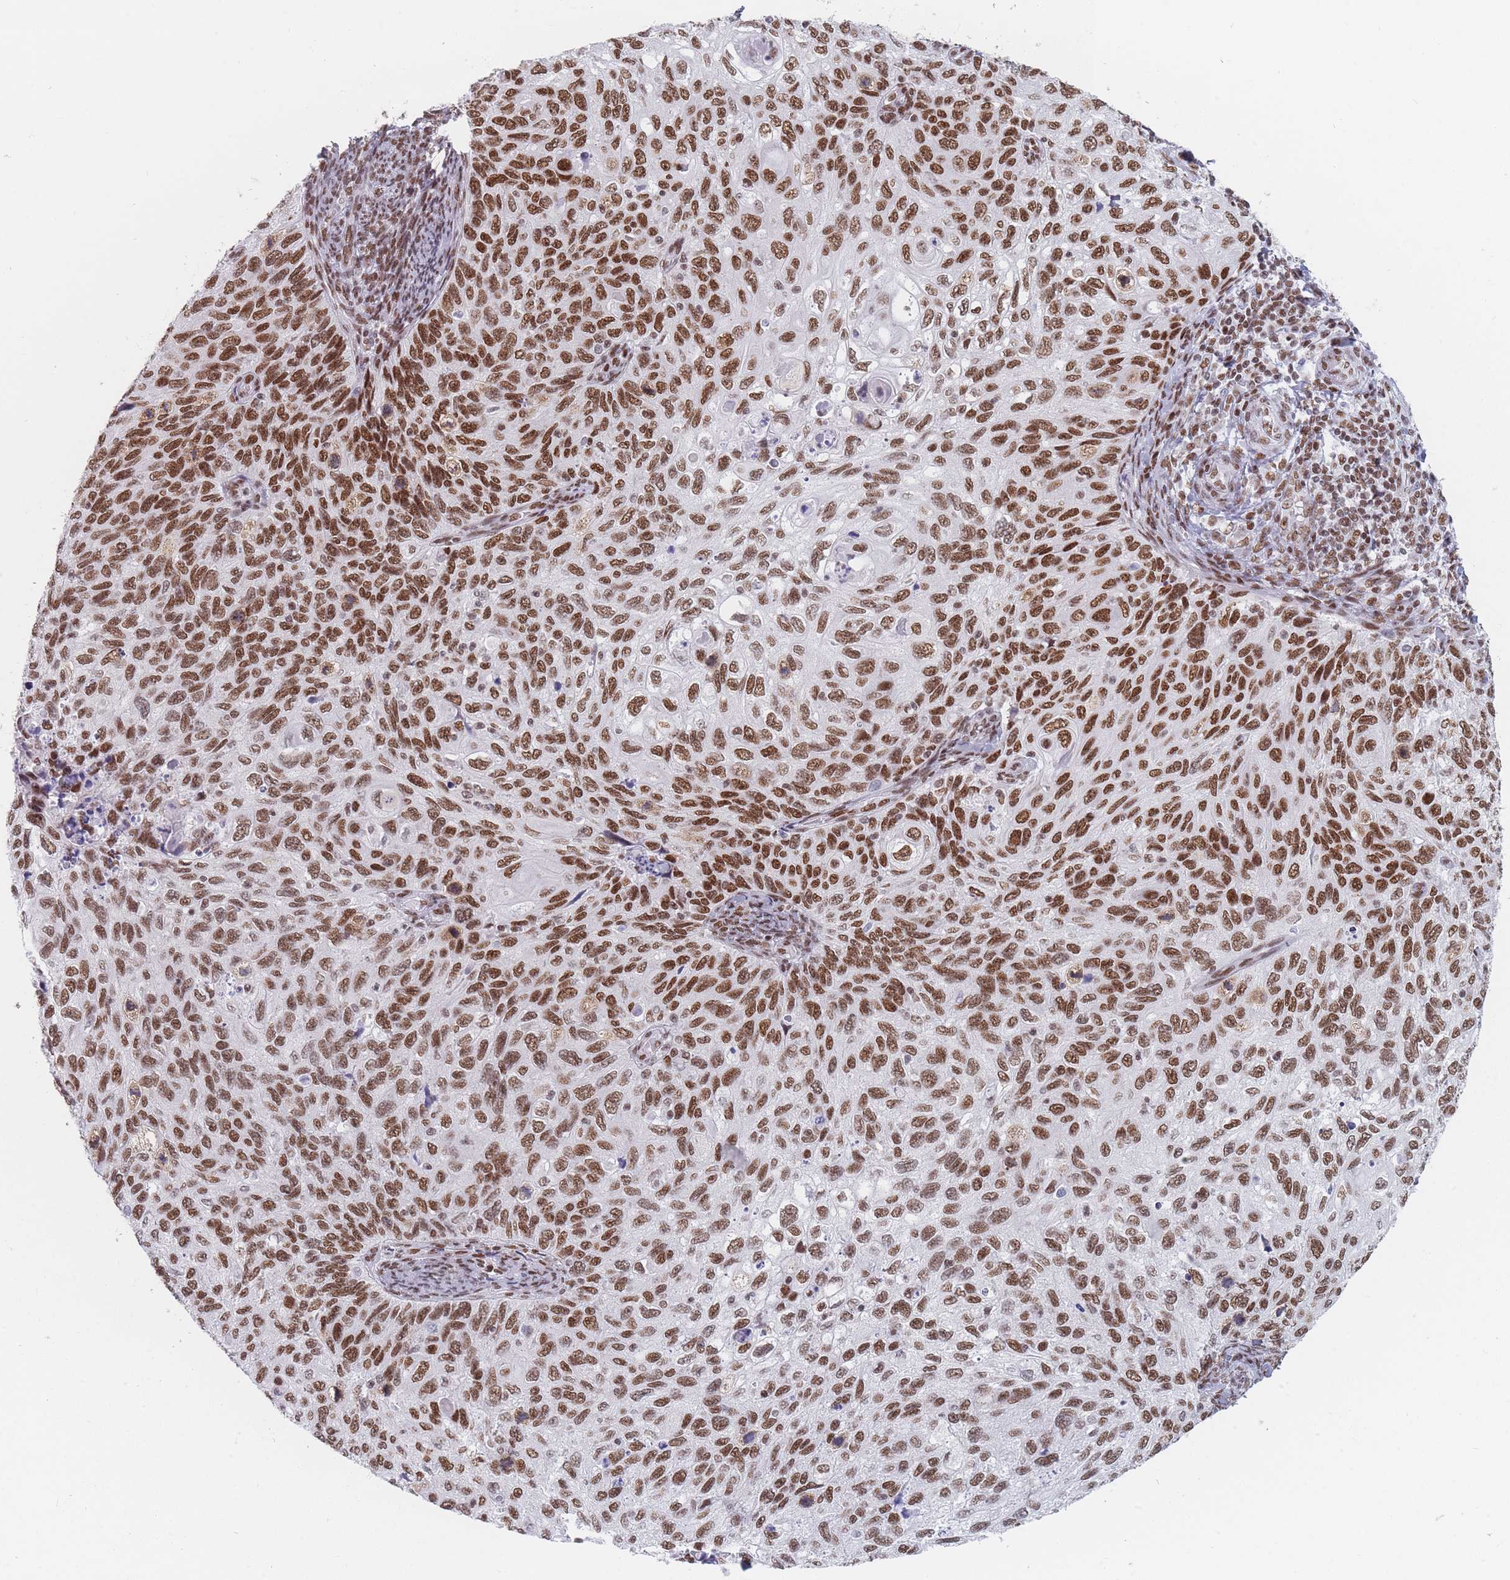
{"staining": {"intensity": "moderate", "quantity": ">75%", "location": "nuclear"}, "tissue": "cervical cancer", "cell_type": "Tumor cells", "image_type": "cancer", "snomed": [{"axis": "morphology", "description": "Squamous cell carcinoma, NOS"}, {"axis": "topography", "description": "Cervix"}], "caption": "This histopathology image reveals IHC staining of cervical cancer (squamous cell carcinoma), with medium moderate nuclear staining in approximately >75% of tumor cells.", "gene": "SAFB2", "patient": {"sex": "female", "age": 70}}